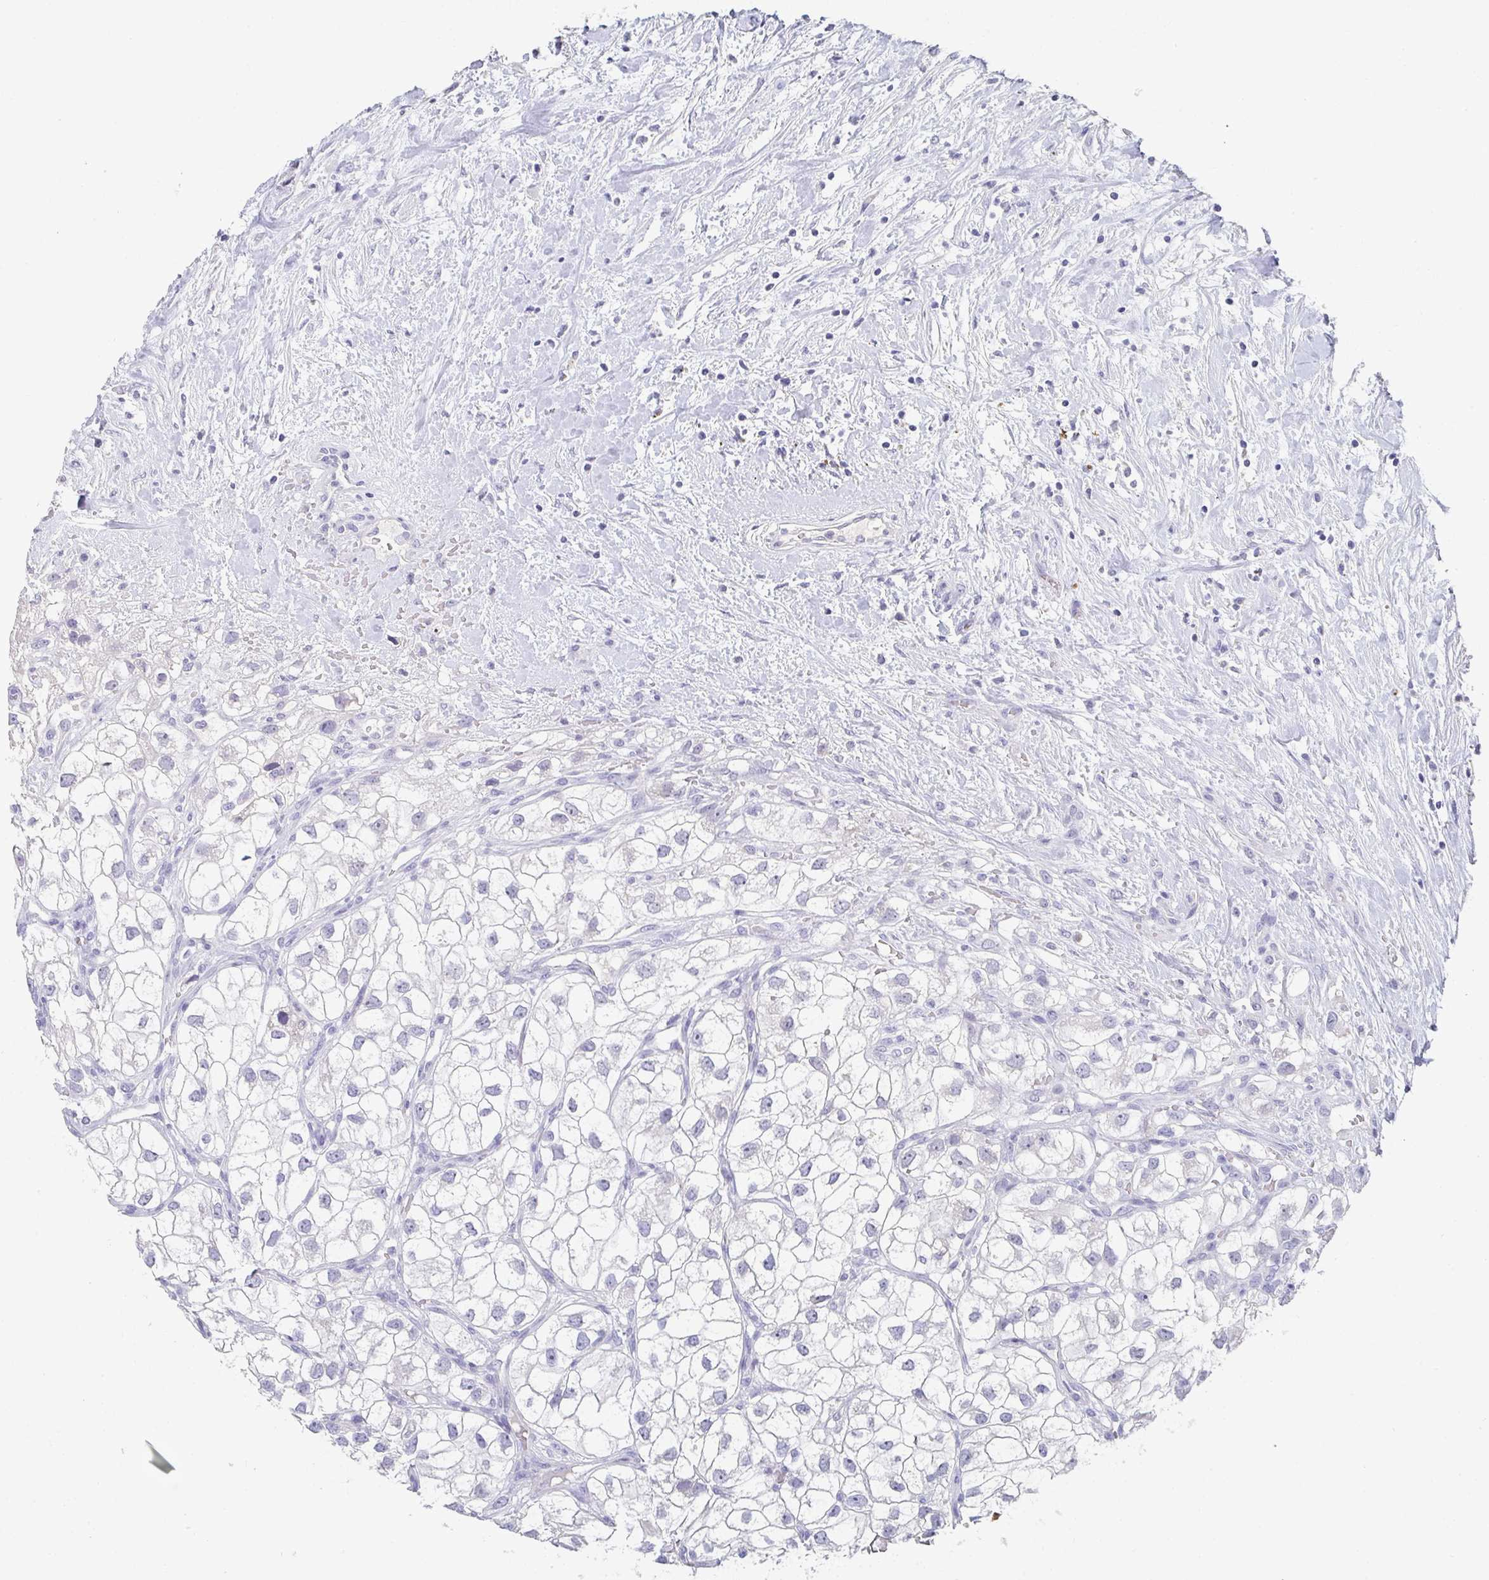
{"staining": {"intensity": "negative", "quantity": "none", "location": "none"}, "tissue": "renal cancer", "cell_type": "Tumor cells", "image_type": "cancer", "snomed": [{"axis": "morphology", "description": "Adenocarcinoma, NOS"}, {"axis": "topography", "description": "Kidney"}], "caption": "Image shows no protein positivity in tumor cells of renal adenocarcinoma tissue.", "gene": "NOXRED1", "patient": {"sex": "male", "age": 59}}